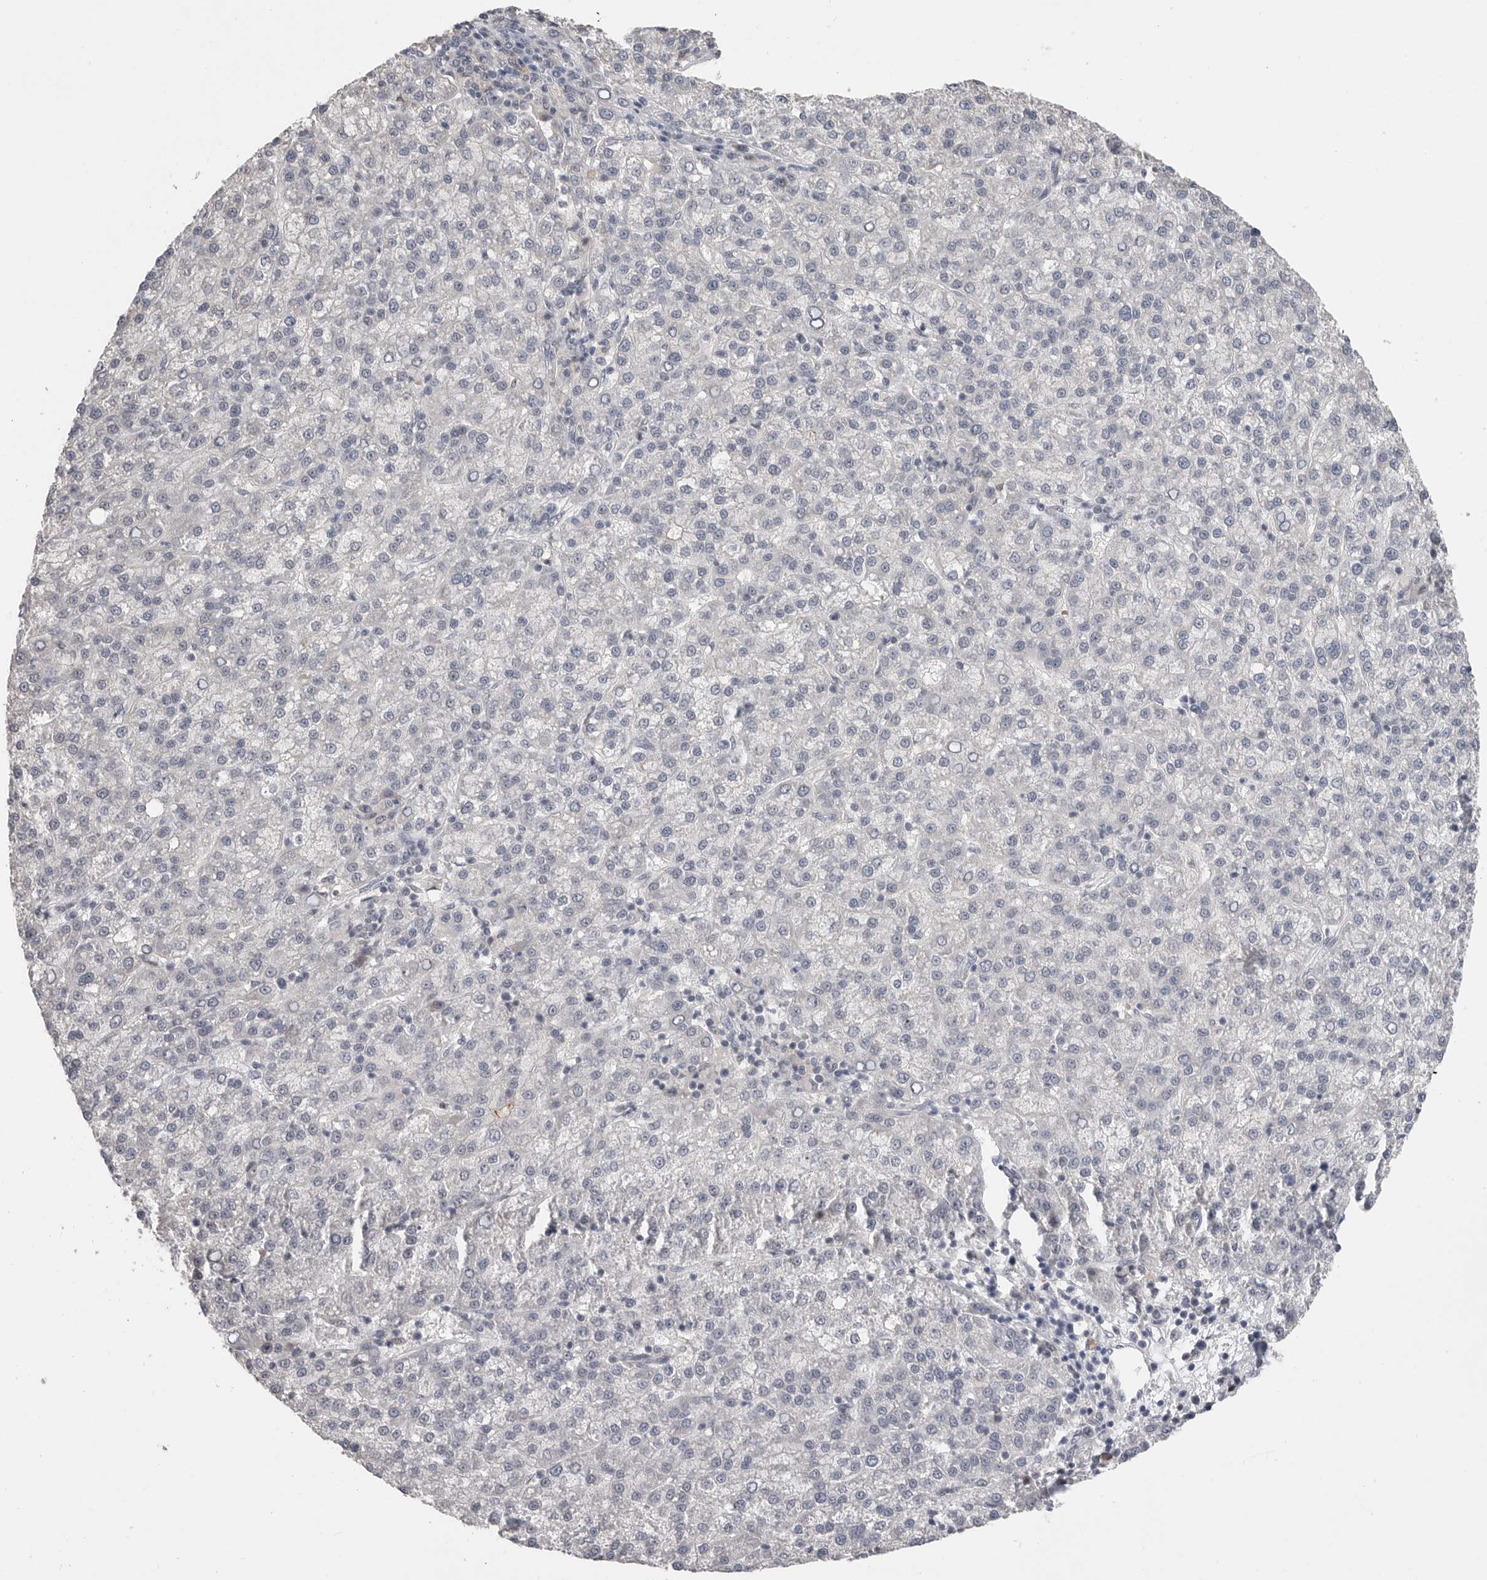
{"staining": {"intensity": "negative", "quantity": "none", "location": "none"}, "tissue": "liver cancer", "cell_type": "Tumor cells", "image_type": "cancer", "snomed": [{"axis": "morphology", "description": "Carcinoma, Hepatocellular, NOS"}, {"axis": "topography", "description": "Liver"}], "caption": "A high-resolution image shows immunohistochemistry (IHC) staining of liver hepatocellular carcinoma, which exhibits no significant positivity in tumor cells.", "gene": "PLEKHF1", "patient": {"sex": "female", "age": 58}}